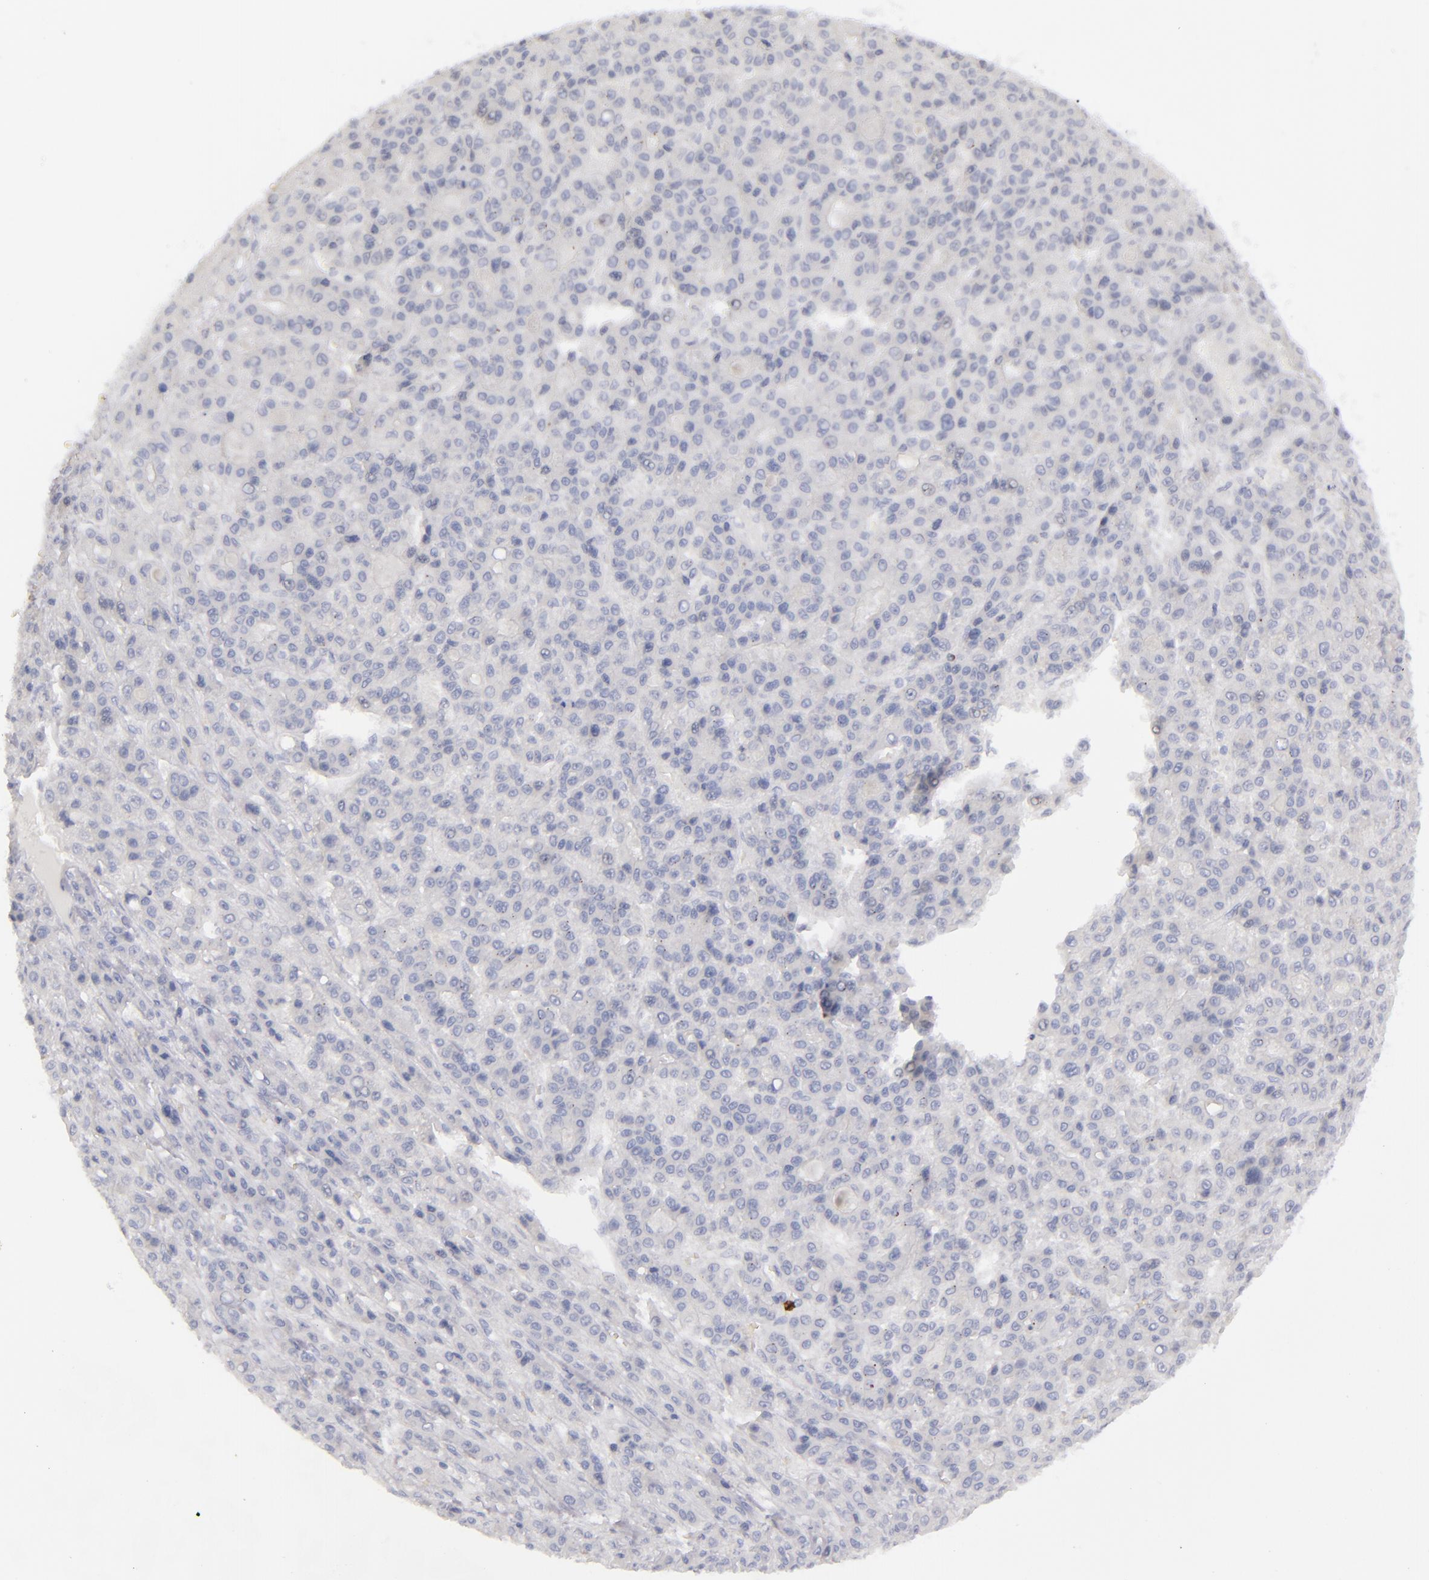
{"staining": {"intensity": "negative", "quantity": "none", "location": "none"}, "tissue": "liver cancer", "cell_type": "Tumor cells", "image_type": "cancer", "snomed": [{"axis": "morphology", "description": "Carcinoma, Hepatocellular, NOS"}, {"axis": "topography", "description": "Liver"}], "caption": "Immunohistochemistry (IHC) image of neoplastic tissue: human liver cancer stained with DAB (3,3'-diaminobenzidine) shows no significant protein positivity in tumor cells.", "gene": "CD22", "patient": {"sex": "male", "age": 70}}